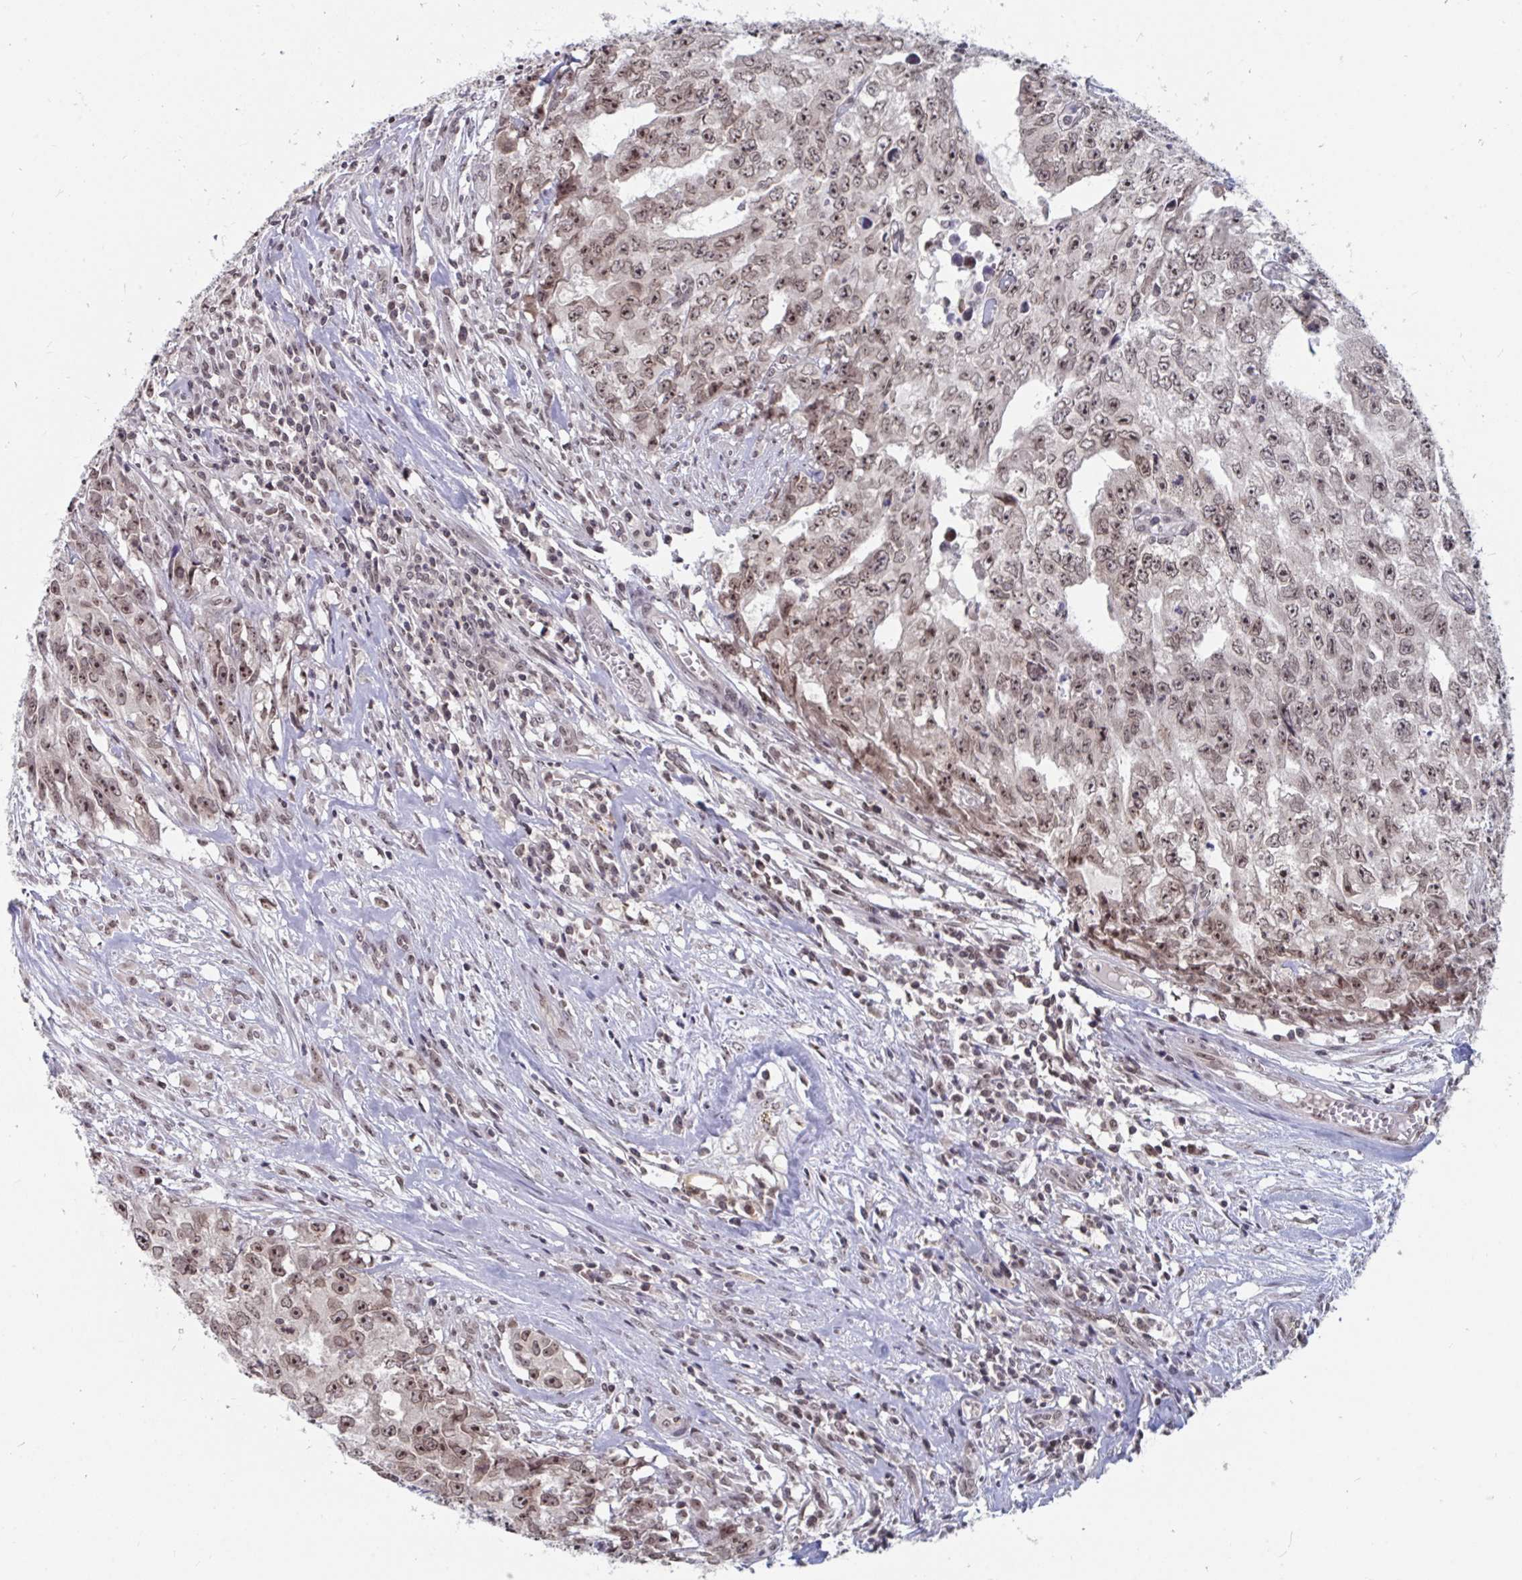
{"staining": {"intensity": "moderate", "quantity": ">75%", "location": "nuclear"}, "tissue": "testis cancer", "cell_type": "Tumor cells", "image_type": "cancer", "snomed": [{"axis": "morphology", "description": "Carcinoma, Embryonal, NOS"}, {"axis": "morphology", "description": "Teratoma, malignant, NOS"}, {"axis": "topography", "description": "Testis"}], "caption": "The immunohistochemical stain highlights moderate nuclear expression in tumor cells of testis embryonal carcinoma tissue.", "gene": "TRIP12", "patient": {"sex": "male", "age": 24}}